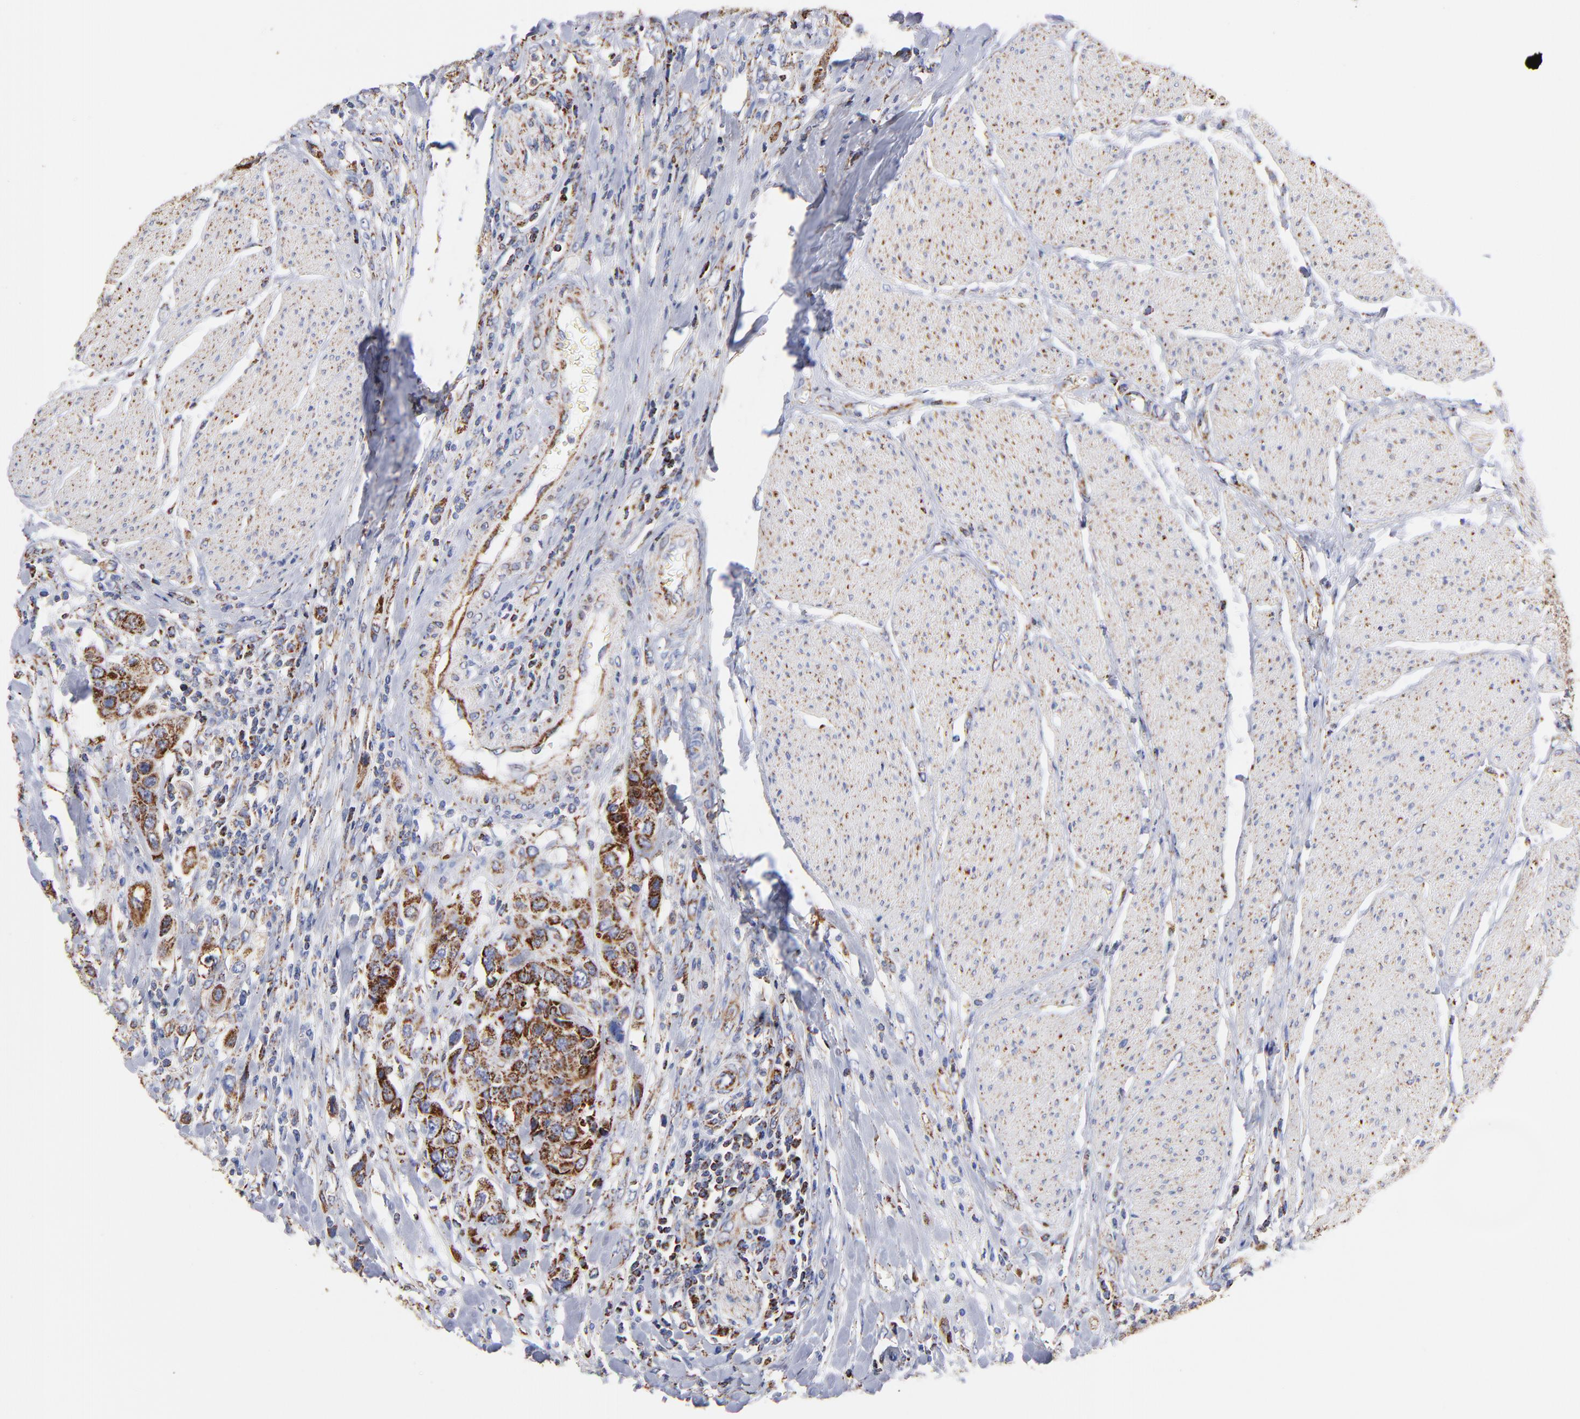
{"staining": {"intensity": "strong", "quantity": ">75%", "location": "cytoplasmic/membranous"}, "tissue": "urothelial cancer", "cell_type": "Tumor cells", "image_type": "cancer", "snomed": [{"axis": "morphology", "description": "Urothelial carcinoma, High grade"}, {"axis": "topography", "description": "Urinary bladder"}], "caption": "Urothelial carcinoma (high-grade) stained for a protein reveals strong cytoplasmic/membranous positivity in tumor cells. (IHC, brightfield microscopy, high magnification).", "gene": "PHB1", "patient": {"sex": "male", "age": 50}}